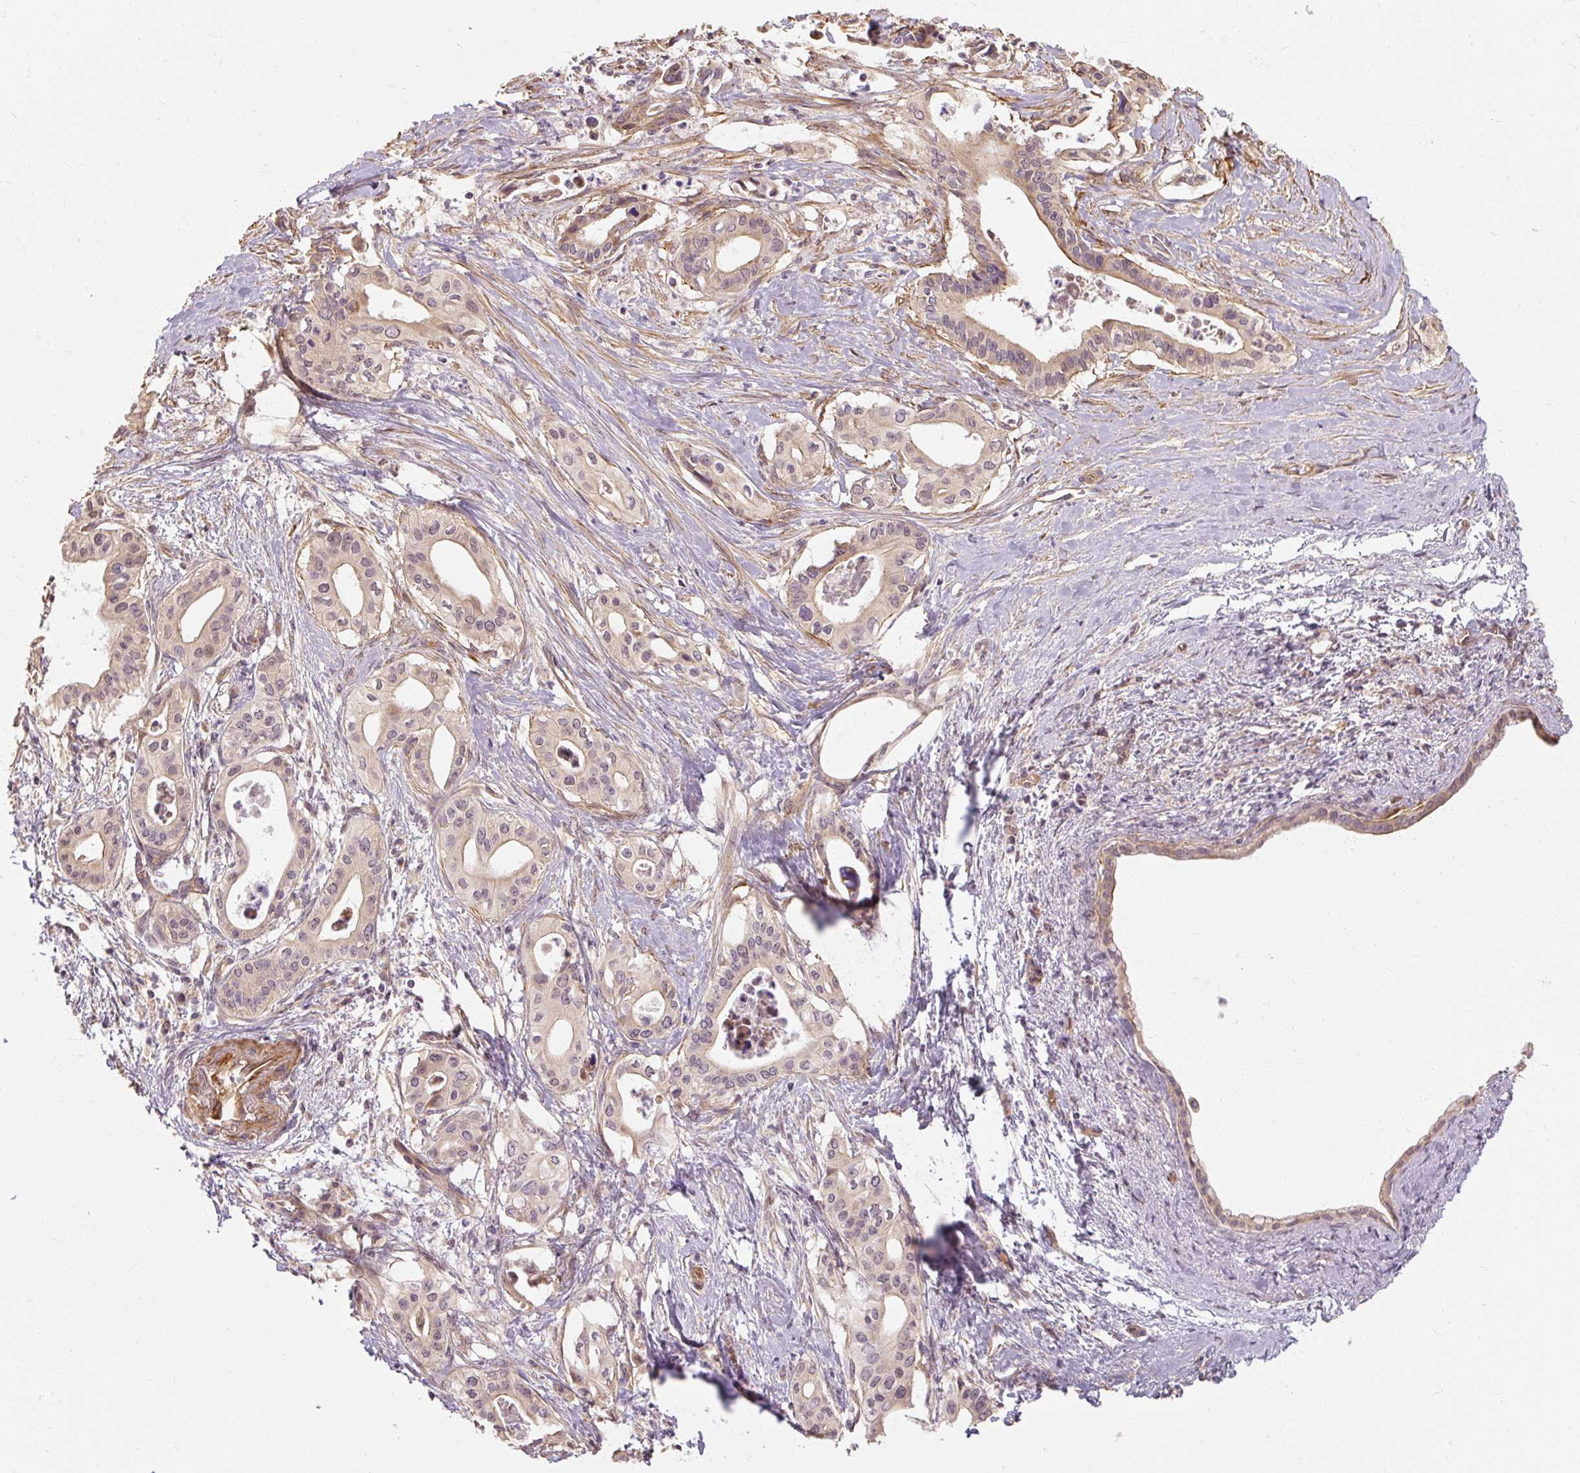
{"staining": {"intensity": "weak", "quantity": "<25%", "location": "cytoplasmic/membranous,nuclear"}, "tissue": "pancreatic cancer", "cell_type": "Tumor cells", "image_type": "cancer", "snomed": [{"axis": "morphology", "description": "Adenocarcinoma, NOS"}, {"axis": "topography", "description": "Pancreas"}], "caption": "This is a image of immunohistochemistry staining of pancreatic adenocarcinoma, which shows no positivity in tumor cells.", "gene": "RB1CC1", "patient": {"sex": "female", "age": 77}}